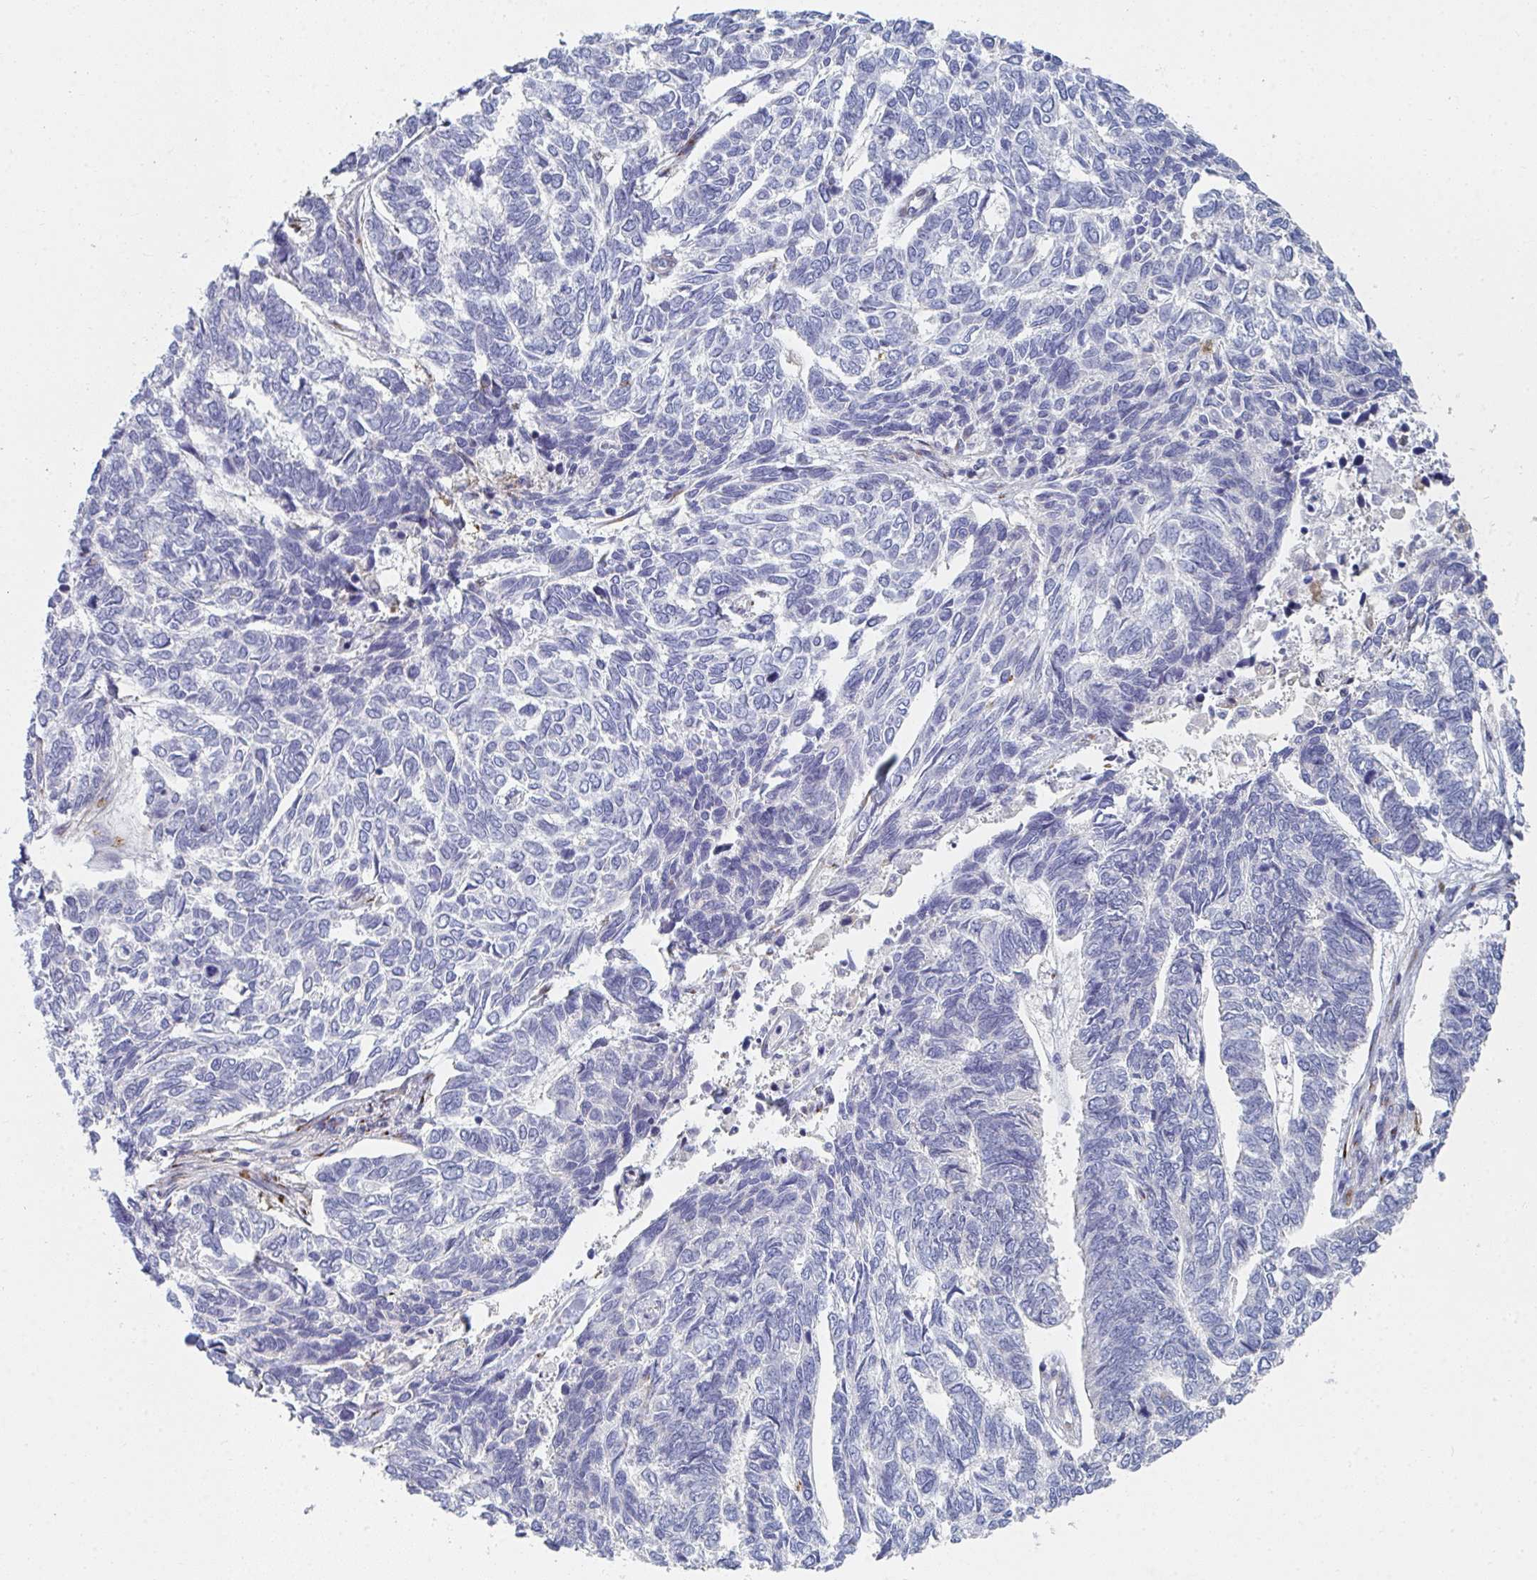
{"staining": {"intensity": "negative", "quantity": "none", "location": "none"}, "tissue": "skin cancer", "cell_type": "Tumor cells", "image_type": "cancer", "snomed": [{"axis": "morphology", "description": "Basal cell carcinoma"}, {"axis": "topography", "description": "Skin"}], "caption": "This is a micrograph of immunohistochemistry (IHC) staining of skin cancer, which shows no staining in tumor cells.", "gene": "PSMG1", "patient": {"sex": "female", "age": 65}}